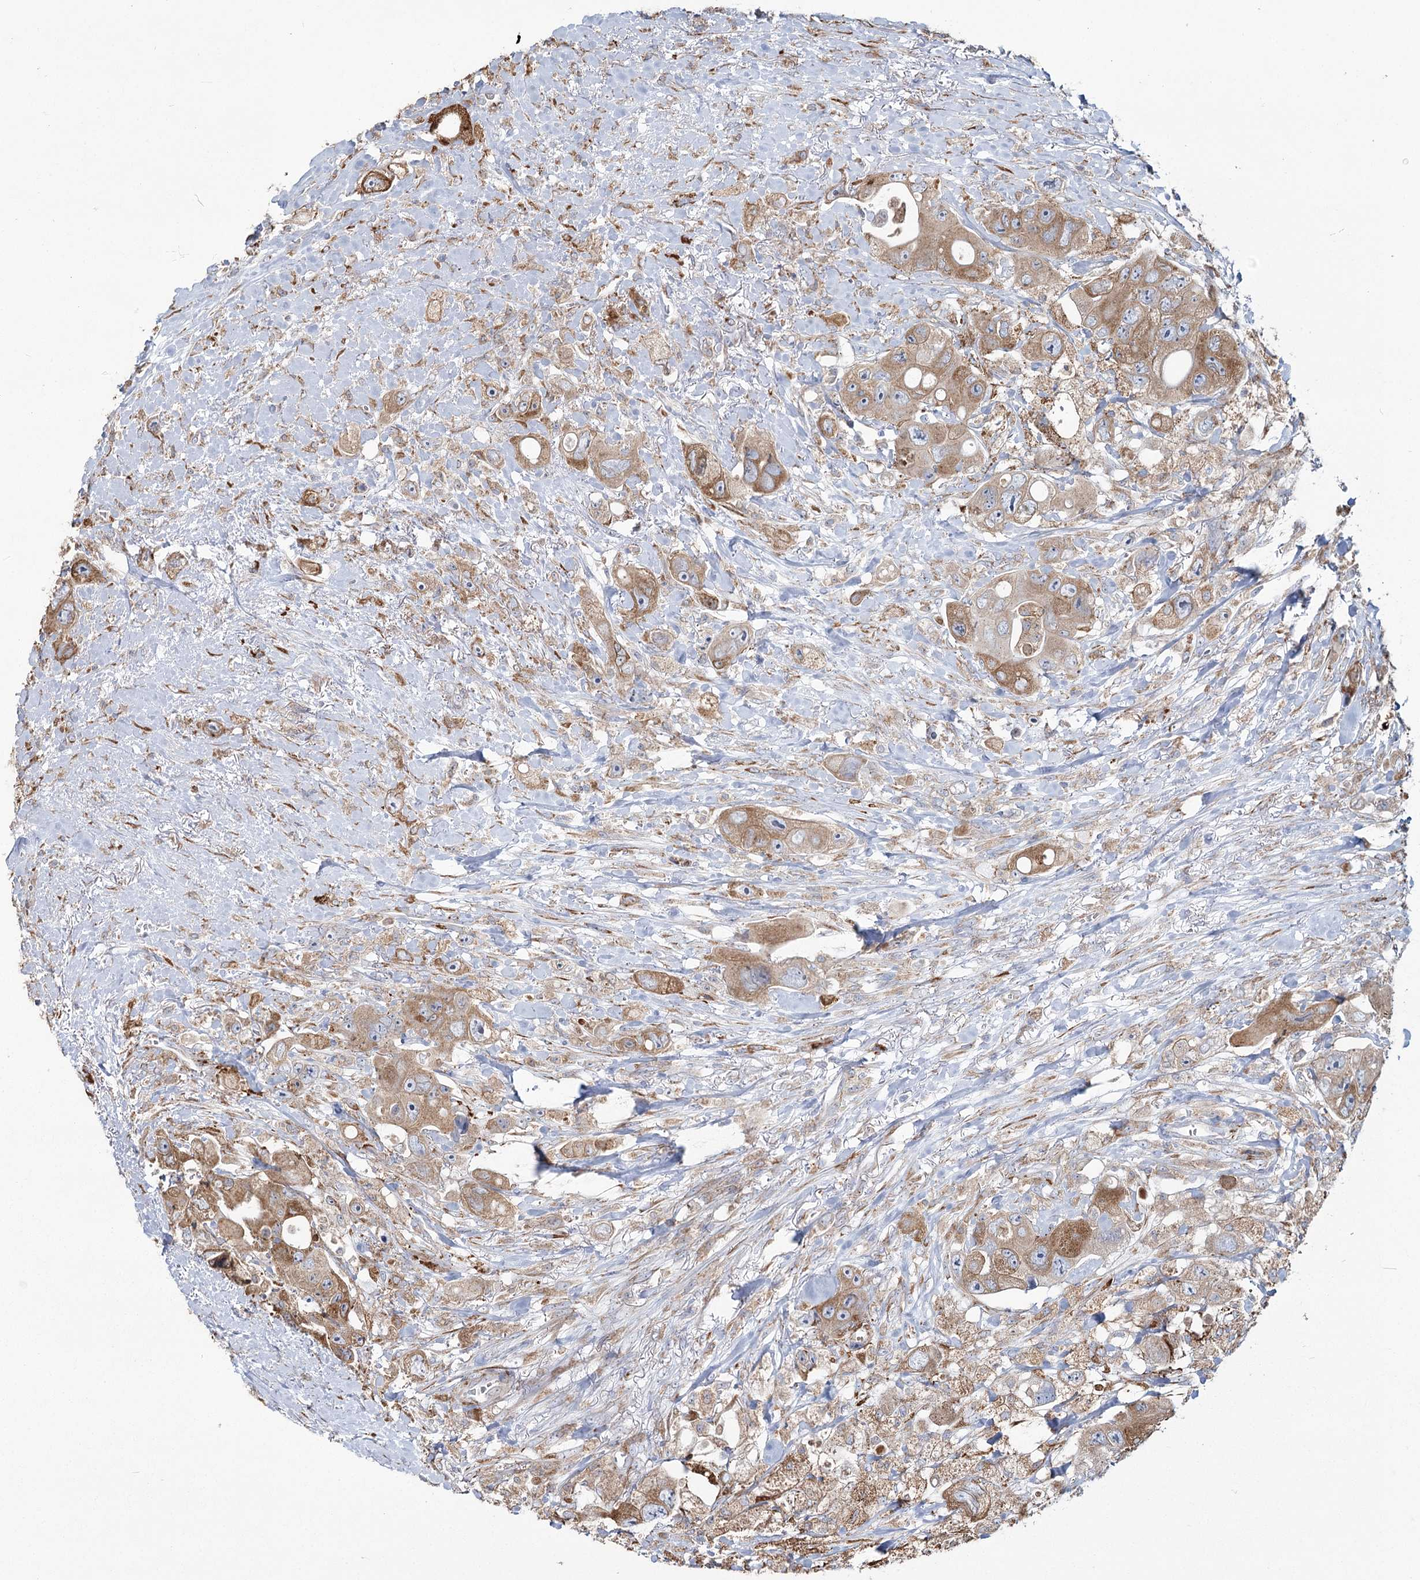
{"staining": {"intensity": "moderate", "quantity": ">75%", "location": "cytoplasmic/membranous"}, "tissue": "colorectal cancer", "cell_type": "Tumor cells", "image_type": "cancer", "snomed": [{"axis": "morphology", "description": "Adenocarcinoma, NOS"}, {"axis": "topography", "description": "Colon"}], "caption": "Immunohistochemistry (IHC) staining of colorectal cancer (adenocarcinoma), which shows medium levels of moderate cytoplasmic/membranous staining in about >75% of tumor cells indicating moderate cytoplasmic/membranous protein expression. The staining was performed using DAB (3,3'-diaminobenzidine) (brown) for protein detection and nuclei were counterstained in hematoxylin (blue).", "gene": "ZCCHC9", "patient": {"sex": "female", "age": 46}}